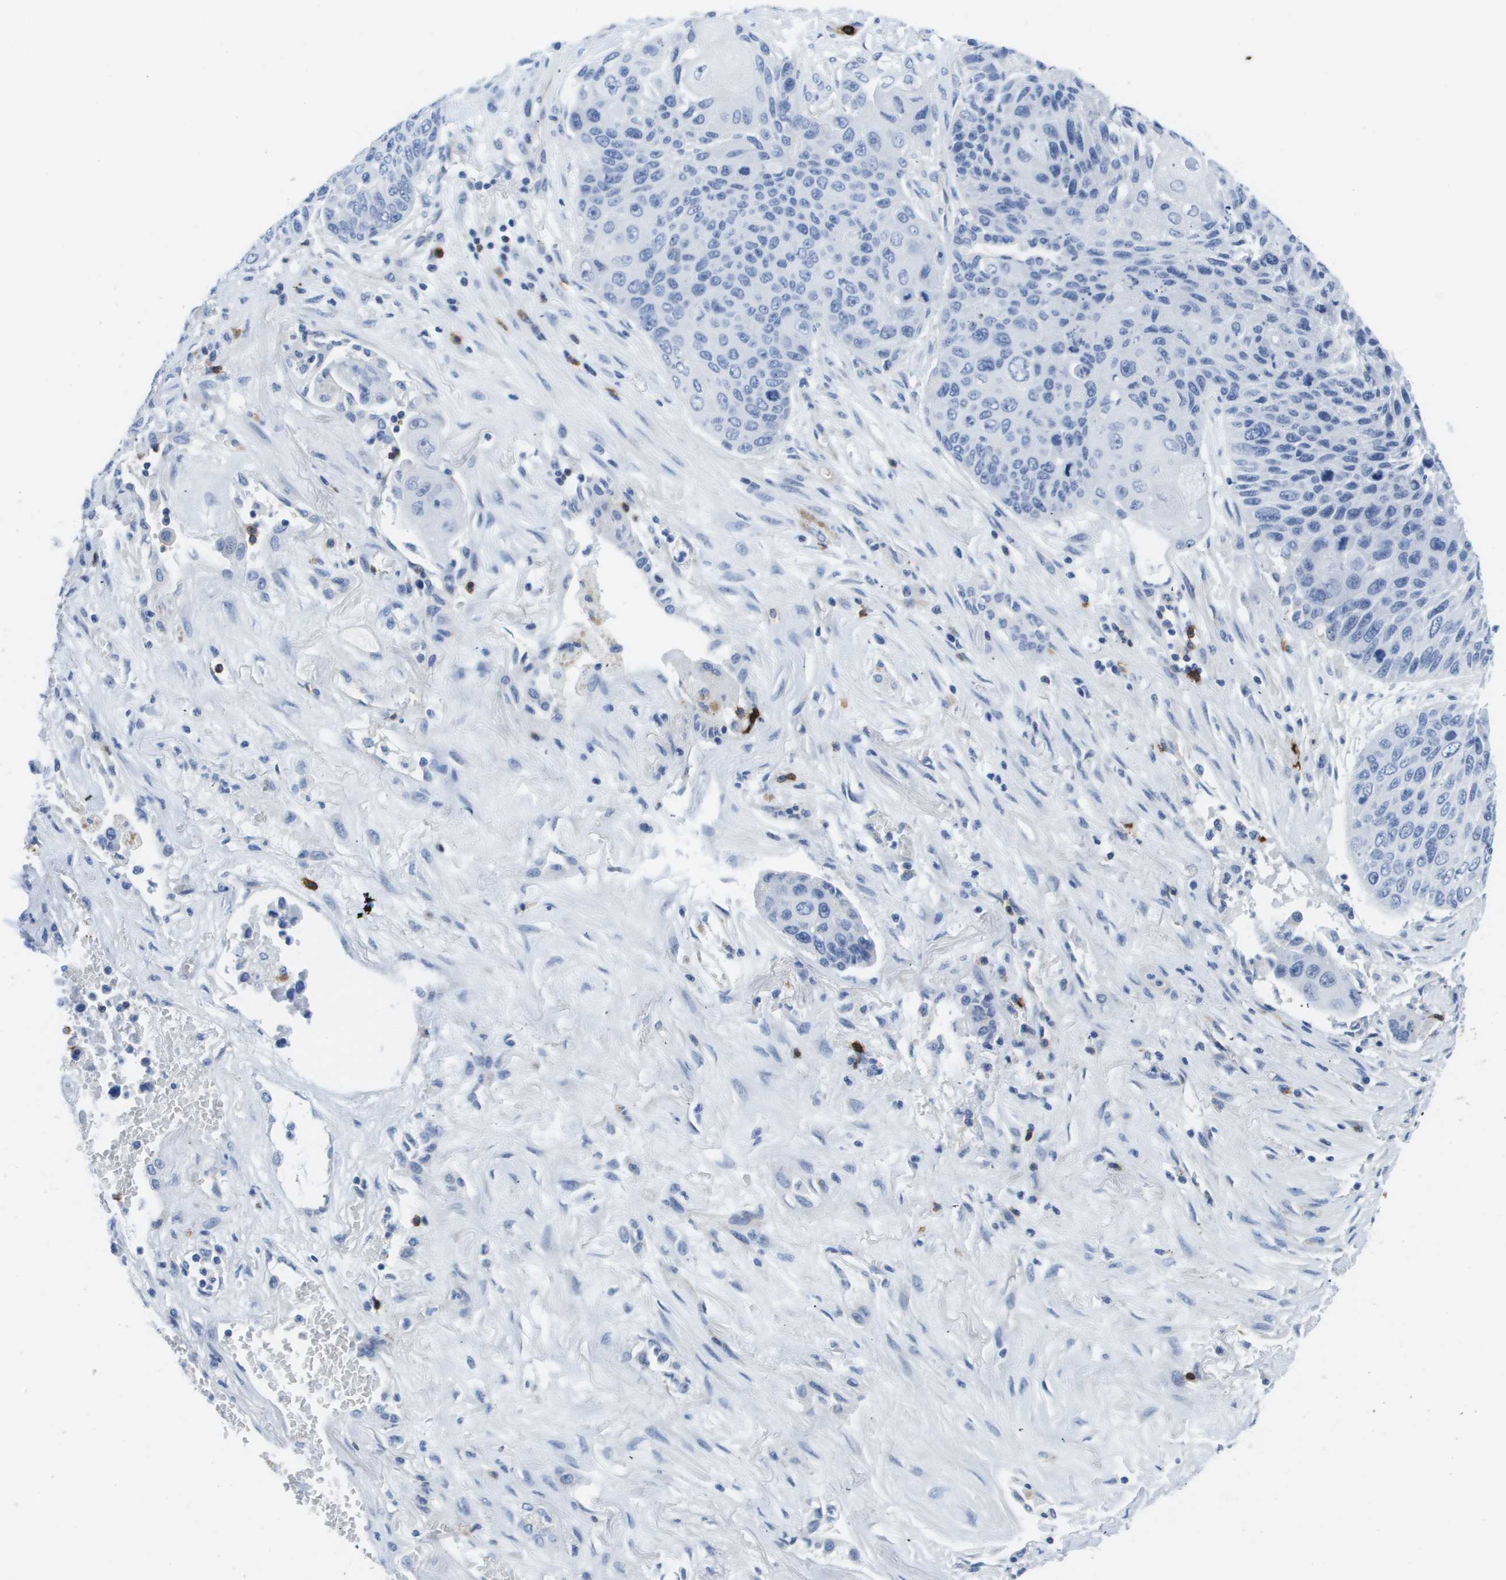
{"staining": {"intensity": "negative", "quantity": "none", "location": "none"}, "tissue": "lung cancer", "cell_type": "Tumor cells", "image_type": "cancer", "snomed": [{"axis": "morphology", "description": "Squamous cell carcinoma, NOS"}, {"axis": "topography", "description": "Lung"}], "caption": "Immunohistochemical staining of human lung cancer (squamous cell carcinoma) demonstrates no significant positivity in tumor cells.", "gene": "MS4A1", "patient": {"sex": "male", "age": 61}}